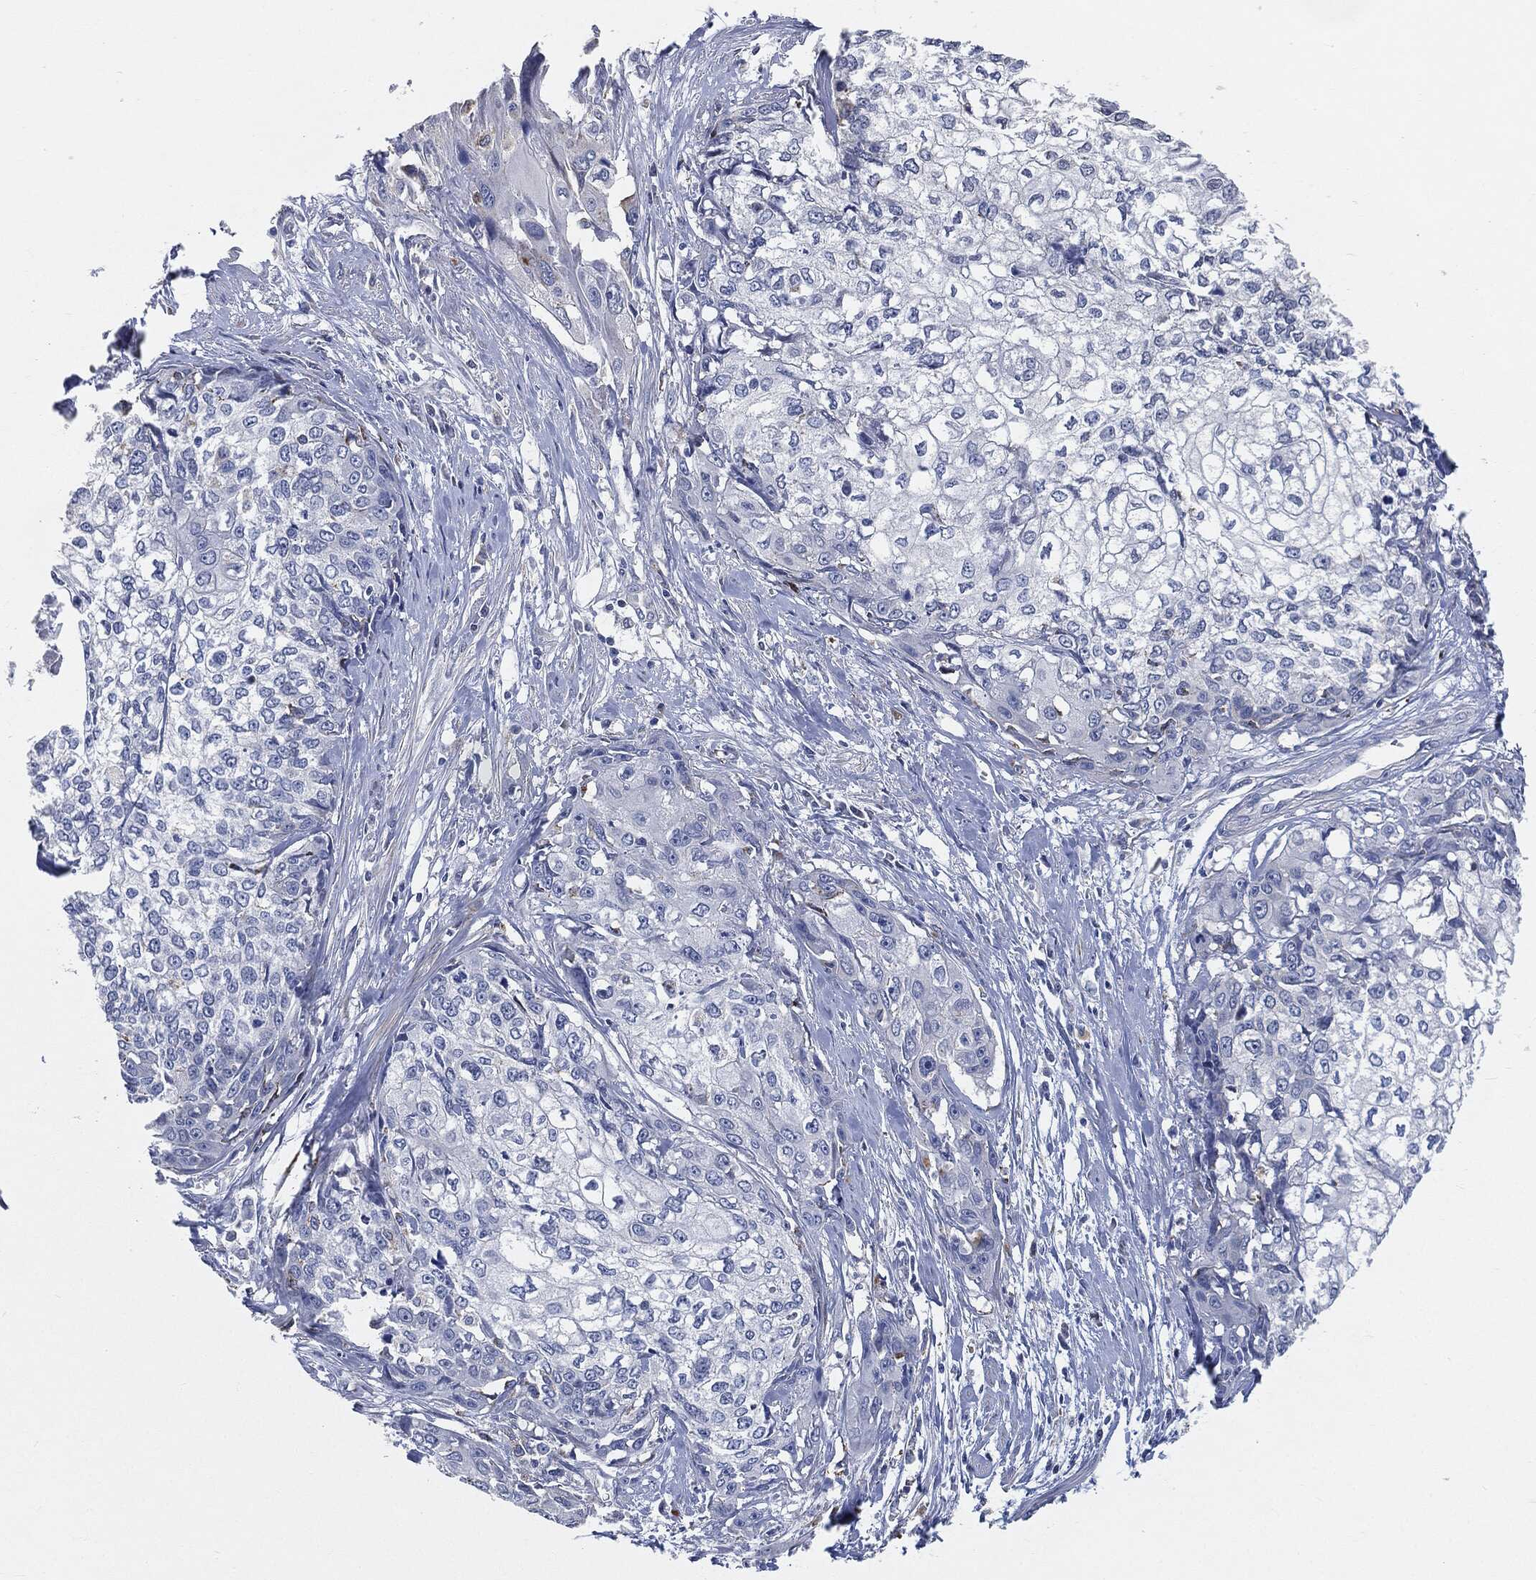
{"staining": {"intensity": "negative", "quantity": "none", "location": "none"}, "tissue": "cervical cancer", "cell_type": "Tumor cells", "image_type": "cancer", "snomed": [{"axis": "morphology", "description": "Squamous cell carcinoma, NOS"}, {"axis": "topography", "description": "Cervix"}], "caption": "Tumor cells show no significant staining in cervical cancer.", "gene": "VSIG4", "patient": {"sex": "female", "age": 58}}